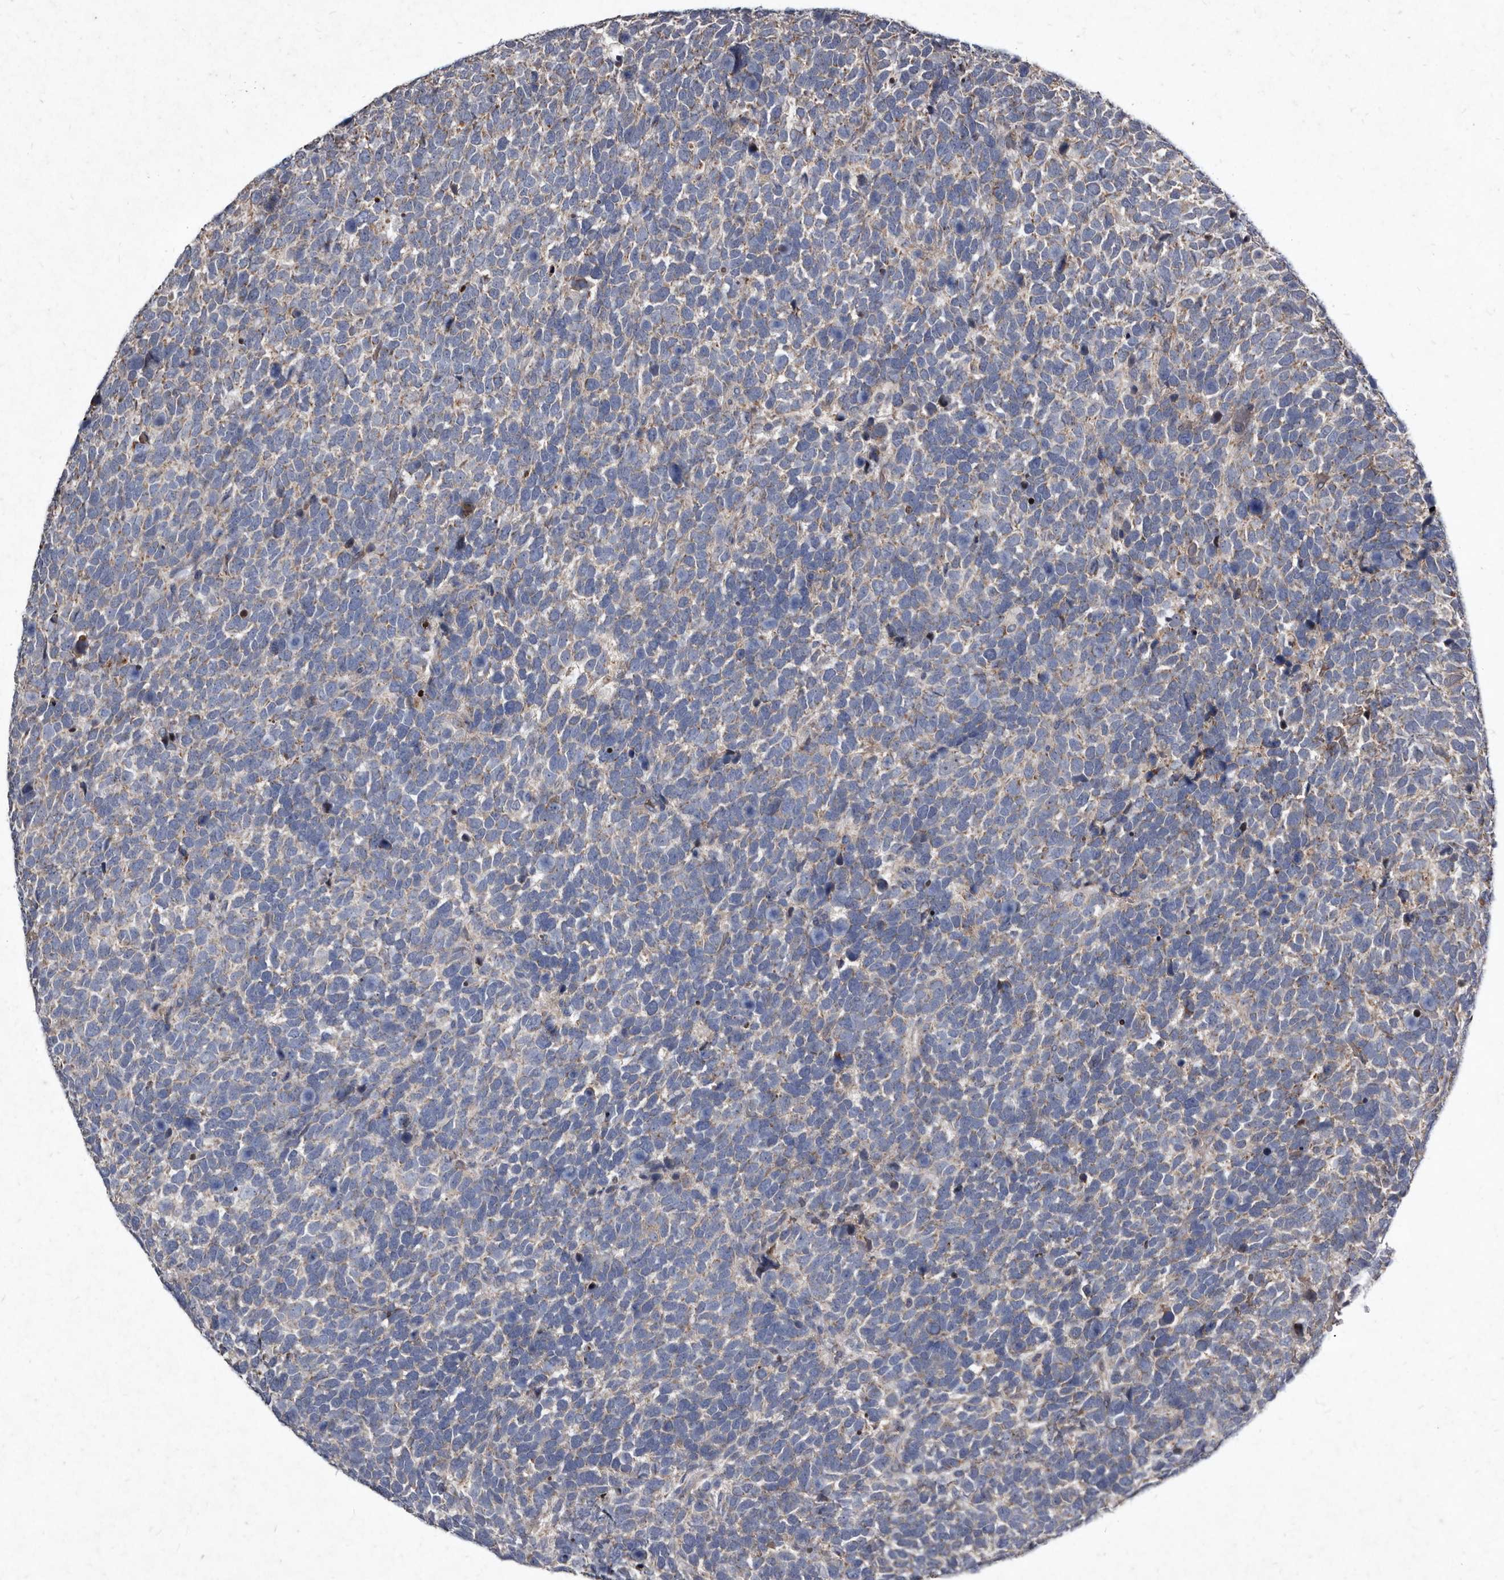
{"staining": {"intensity": "weak", "quantity": "25%-75%", "location": "cytoplasmic/membranous"}, "tissue": "urothelial cancer", "cell_type": "Tumor cells", "image_type": "cancer", "snomed": [{"axis": "morphology", "description": "Urothelial carcinoma, High grade"}, {"axis": "topography", "description": "Urinary bladder"}], "caption": "Immunohistochemistry micrograph of human urothelial cancer stained for a protein (brown), which demonstrates low levels of weak cytoplasmic/membranous staining in approximately 25%-75% of tumor cells.", "gene": "YPEL3", "patient": {"sex": "female", "age": 82}}